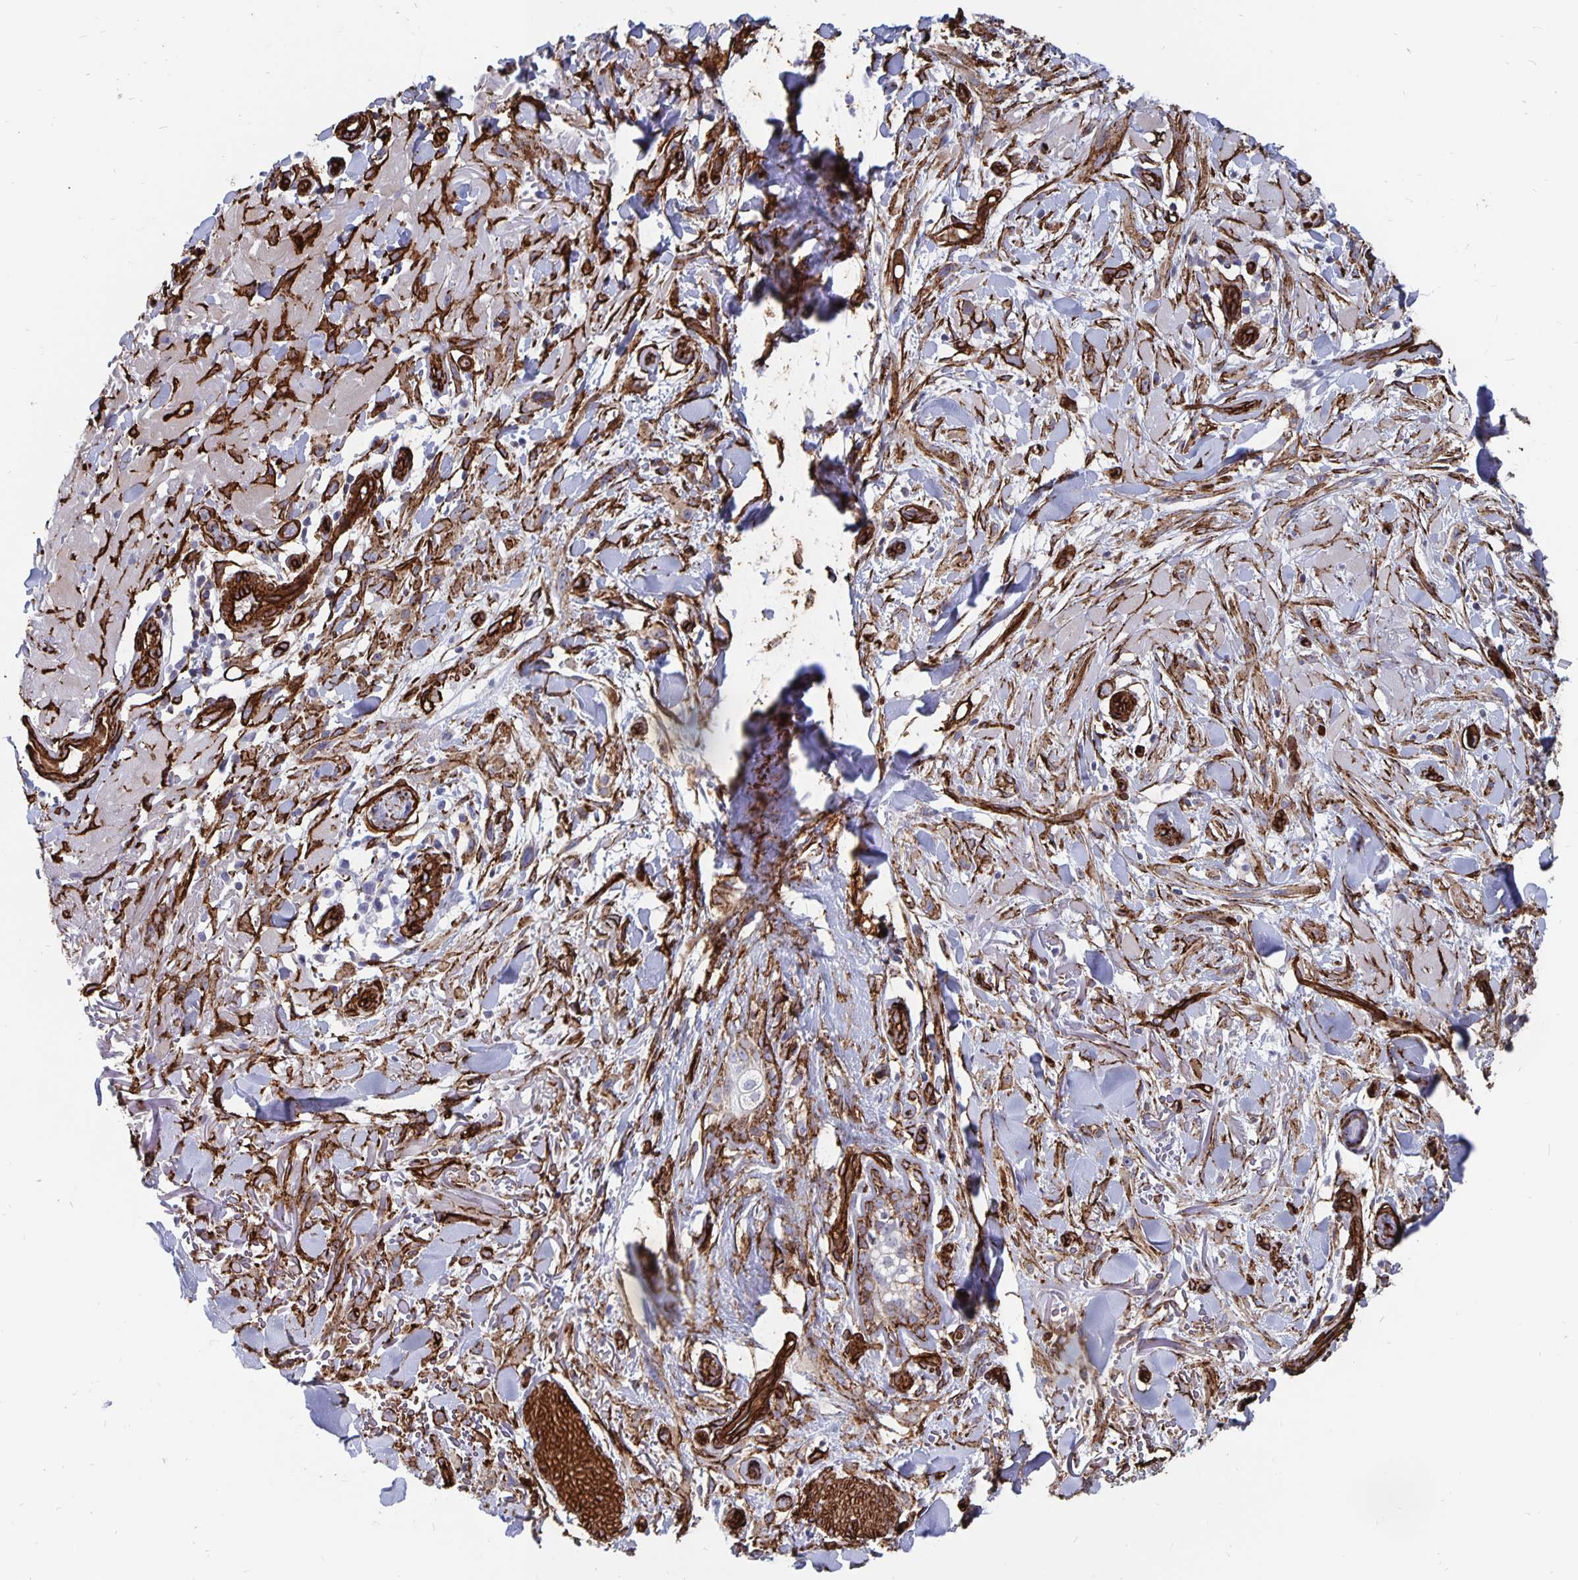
{"staining": {"intensity": "strong", "quantity": ">75%", "location": "cytoplasmic/membranous"}, "tissue": "melanoma", "cell_type": "Tumor cells", "image_type": "cancer", "snomed": [{"axis": "morphology", "description": "Malignant melanoma, NOS"}, {"axis": "topography", "description": "Skin"}], "caption": "This photomicrograph shows melanoma stained with immunohistochemistry to label a protein in brown. The cytoplasmic/membranous of tumor cells show strong positivity for the protein. Nuclei are counter-stained blue.", "gene": "DCHS2", "patient": {"sex": "male", "age": 85}}